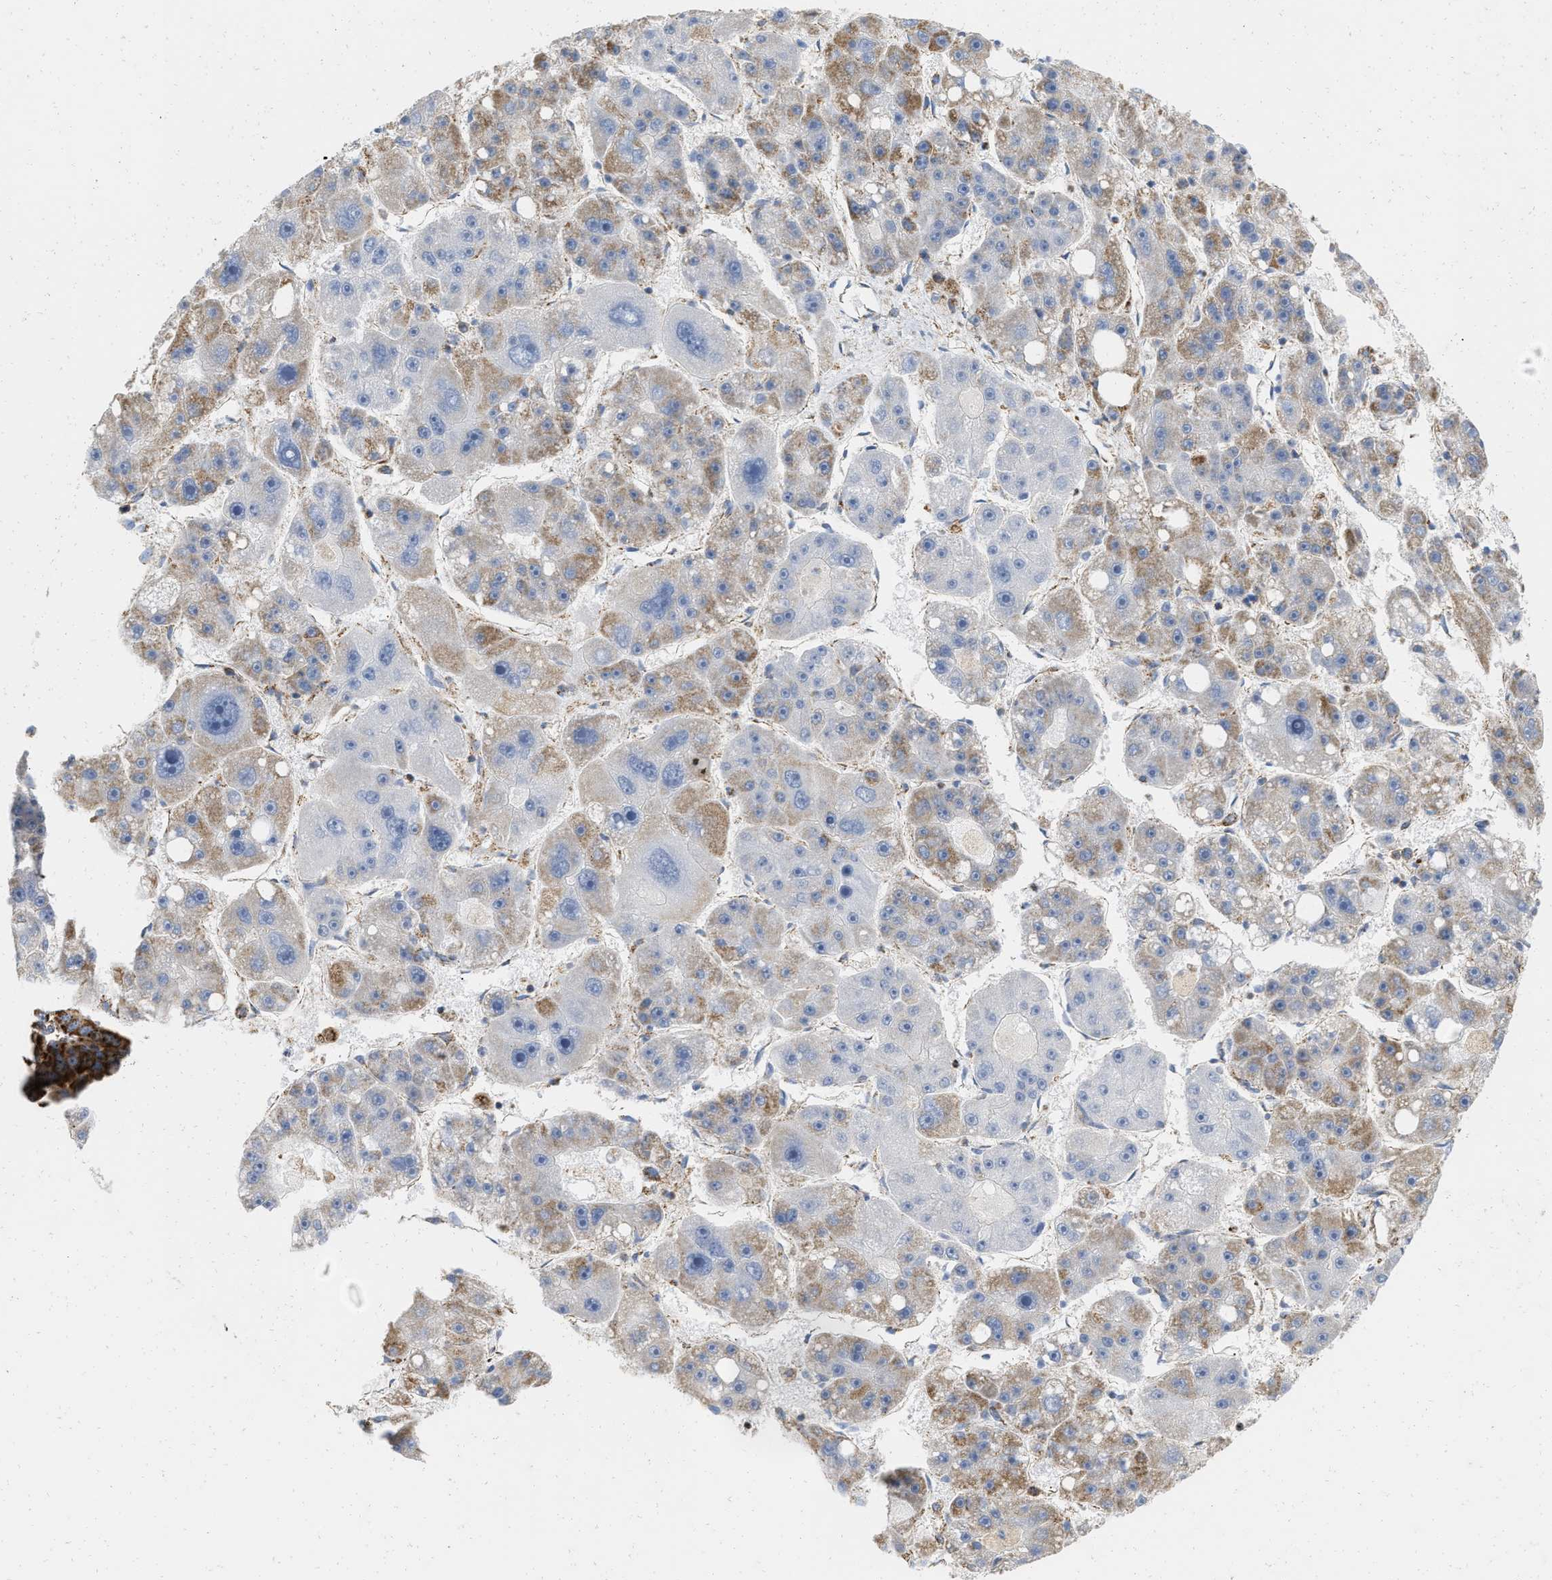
{"staining": {"intensity": "moderate", "quantity": "<25%", "location": "cytoplasmic/membranous"}, "tissue": "liver cancer", "cell_type": "Tumor cells", "image_type": "cancer", "snomed": [{"axis": "morphology", "description": "Carcinoma, Hepatocellular, NOS"}, {"axis": "topography", "description": "Liver"}], "caption": "Protein expression analysis of liver cancer demonstrates moderate cytoplasmic/membranous positivity in approximately <25% of tumor cells.", "gene": "GRB10", "patient": {"sex": "female", "age": 61}}